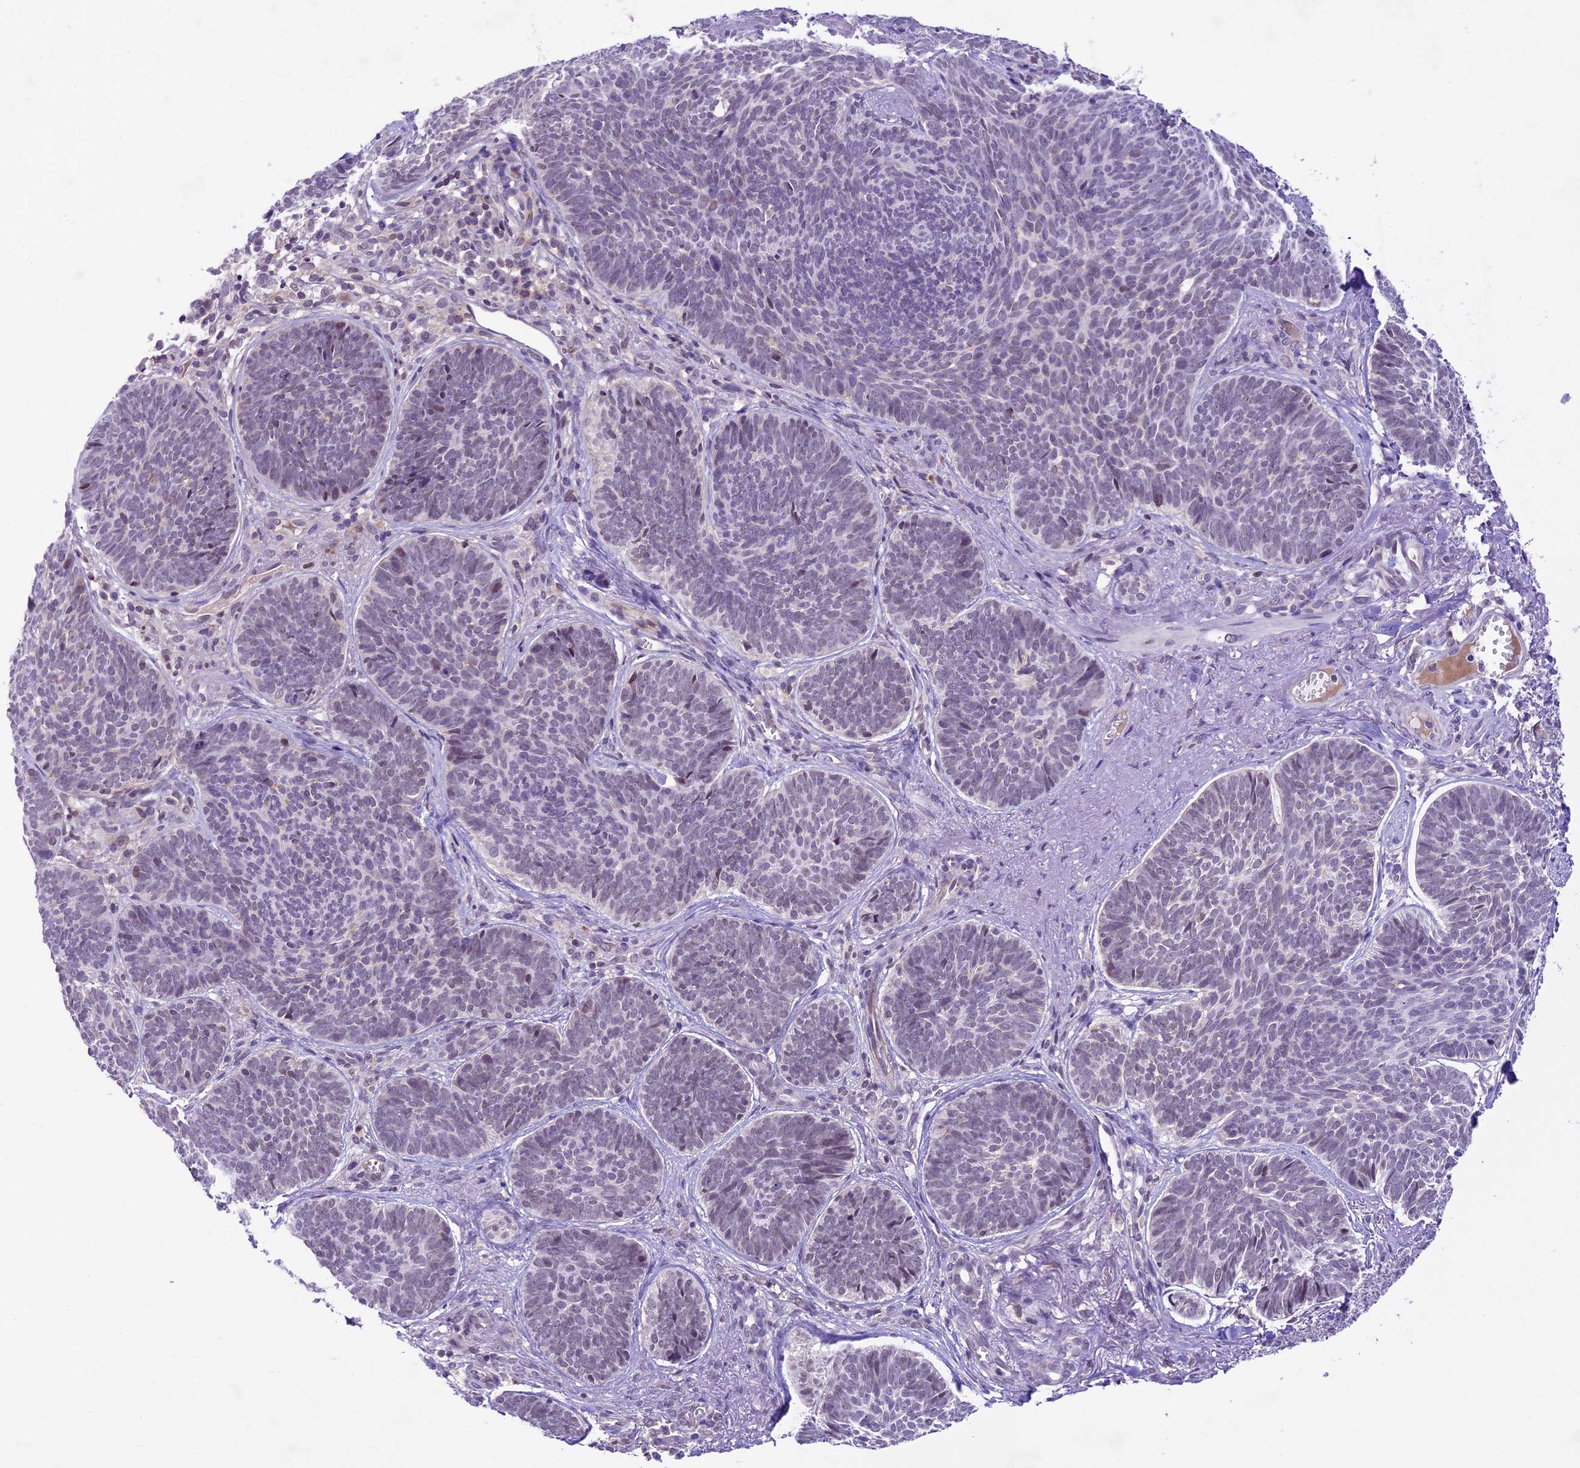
{"staining": {"intensity": "negative", "quantity": "none", "location": "none"}, "tissue": "skin cancer", "cell_type": "Tumor cells", "image_type": "cancer", "snomed": [{"axis": "morphology", "description": "Basal cell carcinoma"}, {"axis": "topography", "description": "Skin"}], "caption": "High power microscopy micrograph of an immunohistochemistry photomicrograph of skin cancer, revealing no significant expression in tumor cells.", "gene": "SHKBP1", "patient": {"sex": "female", "age": 74}}